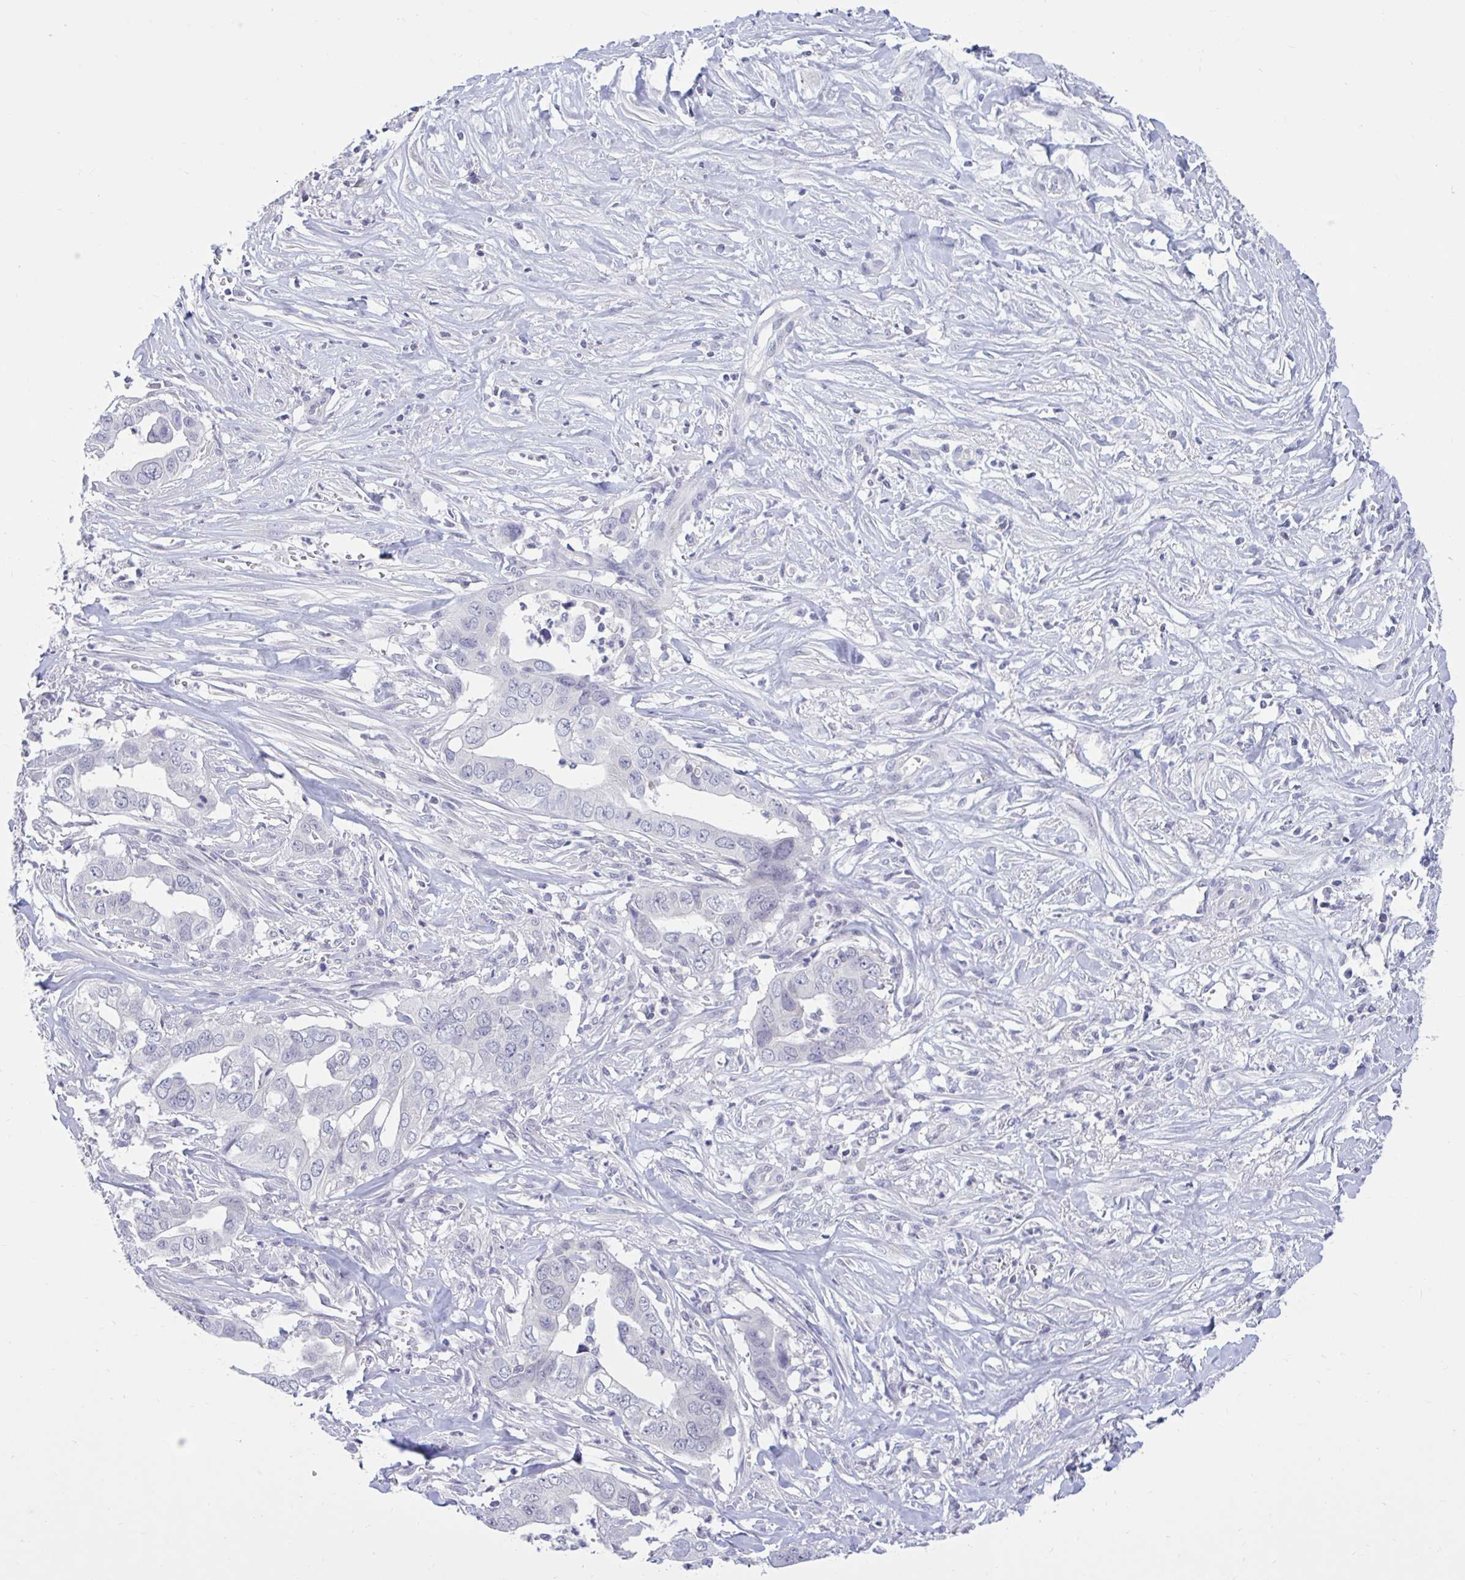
{"staining": {"intensity": "negative", "quantity": "none", "location": "none"}, "tissue": "liver cancer", "cell_type": "Tumor cells", "image_type": "cancer", "snomed": [{"axis": "morphology", "description": "Cholangiocarcinoma"}, {"axis": "topography", "description": "Liver"}], "caption": "This is an immunohistochemistry micrograph of human liver cancer. There is no positivity in tumor cells.", "gene": "ARPP19", "patient": {"sex": "female", "age": 79}}